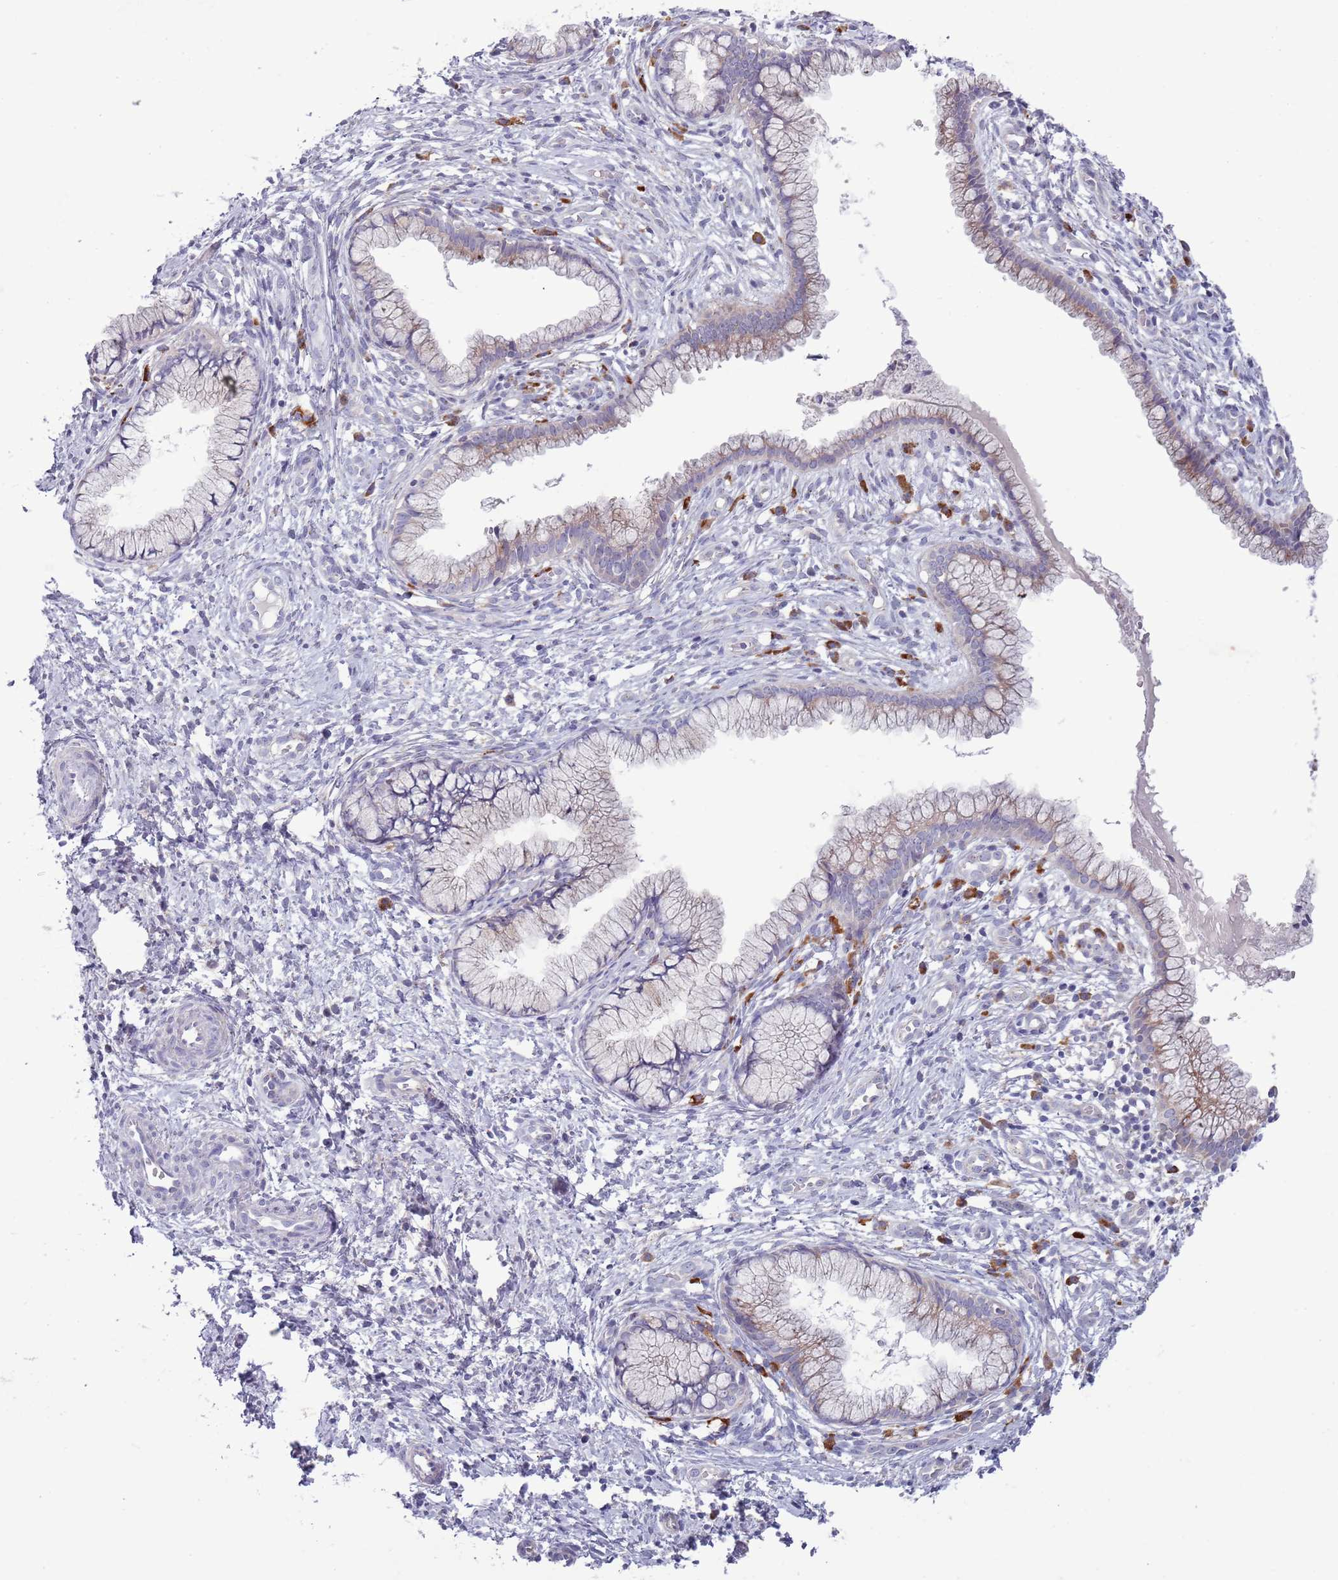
{"staining": {"intensity": "weak", "quantity": ">75%", "location": "cytoplasmic/membranous"}, "tissue": "cervix", "cell_type": "Glandular cells", "image_type": "normal", "snomed": [{"axis": "morphology", "description": "Normal tissue, NOS"}, {"axis": "topography", "description": "Cervix"}], "caption": "IHC of normal human cervix exhibits low levels of weak cytoplasmic/membranous staining in approximately >75% of glandular cells.", "gene": "LTB", "patient": {"sex": "female", "age": 36}}